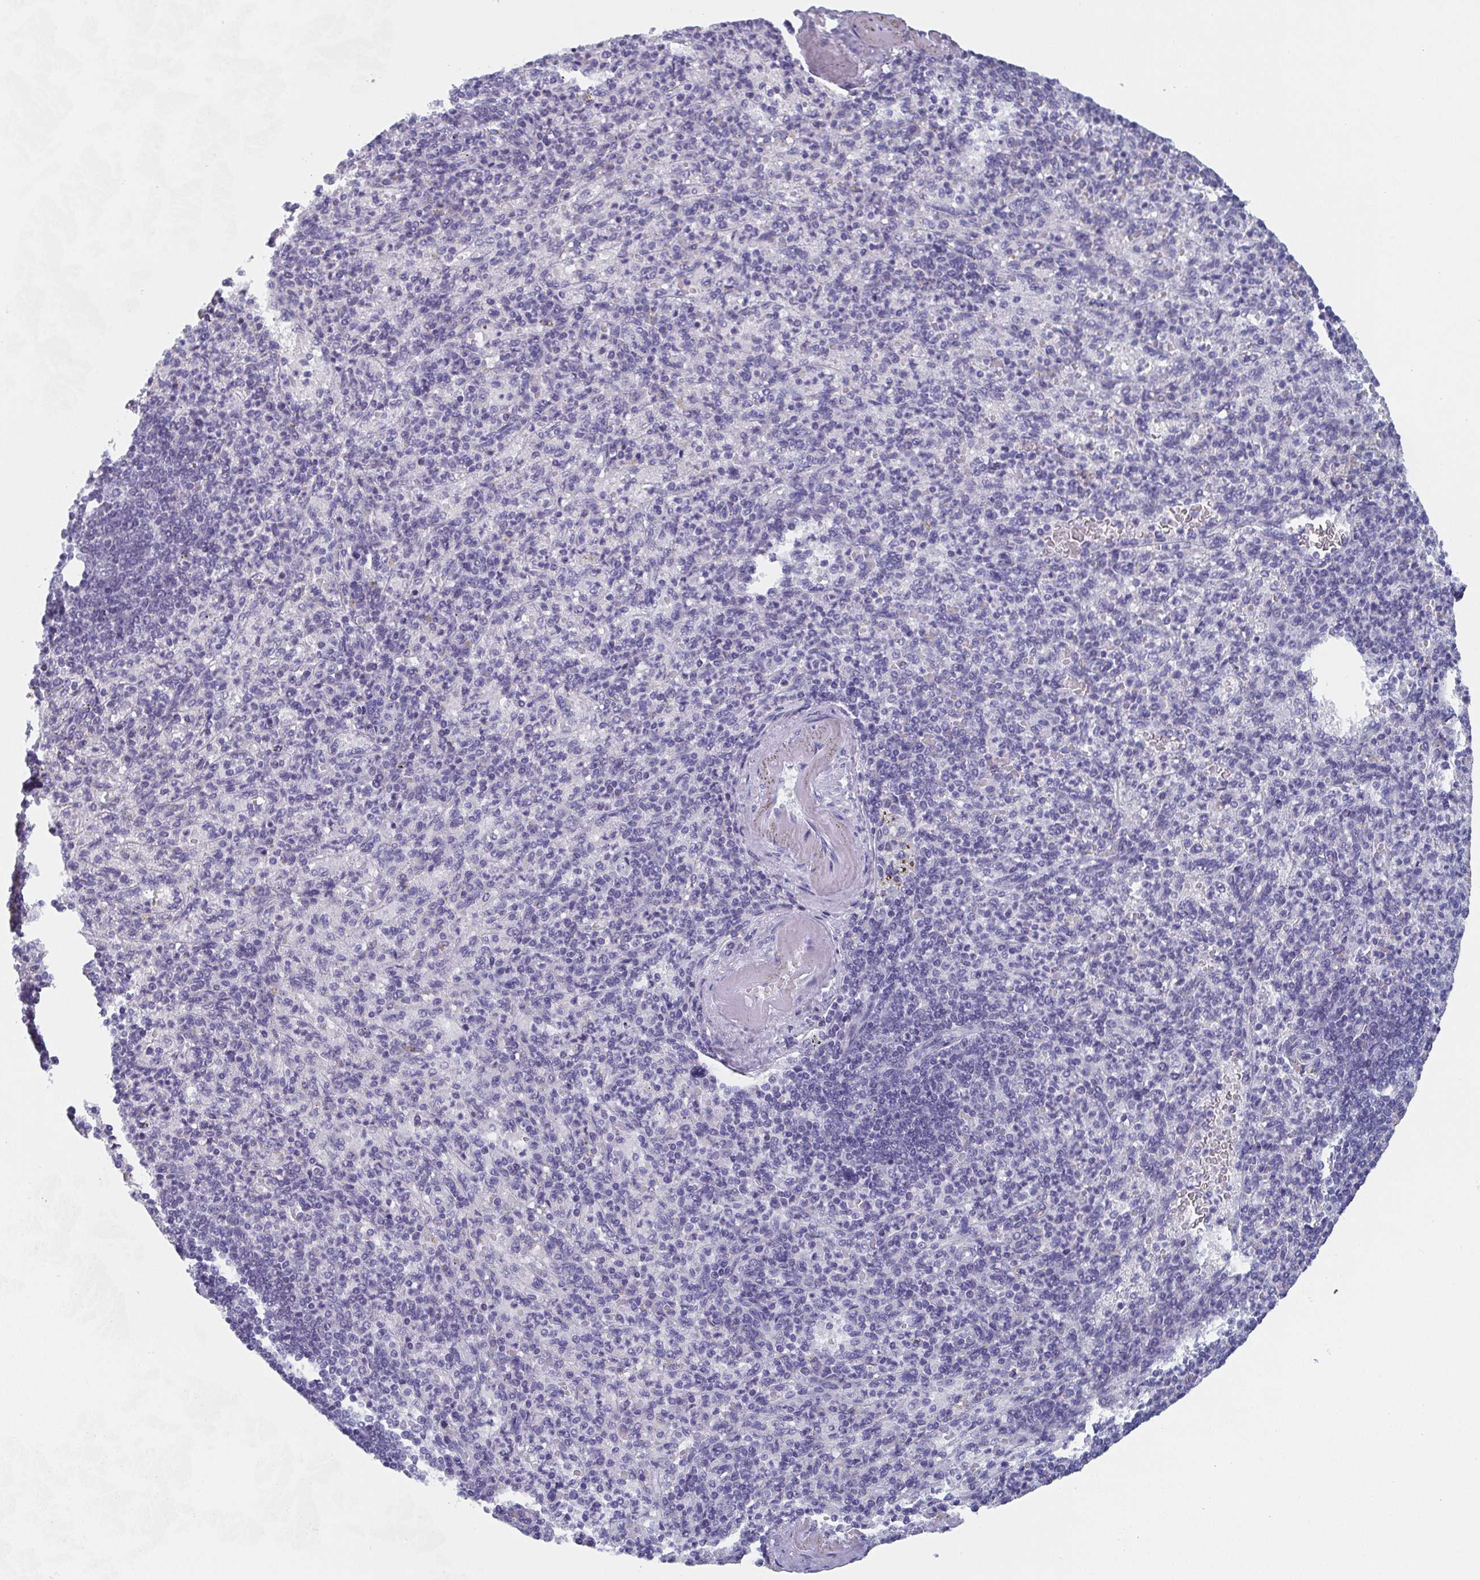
{"staining": {"intensity": "negative", "quantity": "none", "location": "none"}, "tissue": "spleen", "cell_type": "Cells in red pulp", "image_type": "normal", "snomed": [{"axis": "morphology", "description": "Normal tissue, NOS"}, {"axis": "topography", "description": "Spleen"}], "caption": "This is an immunohistochemistry (IHC) photomicrograph of benign spleen. There is no positivity in cells in red pulp.", "gene": "DYDC2", "patient": {"sex": "female", "age": 74}}